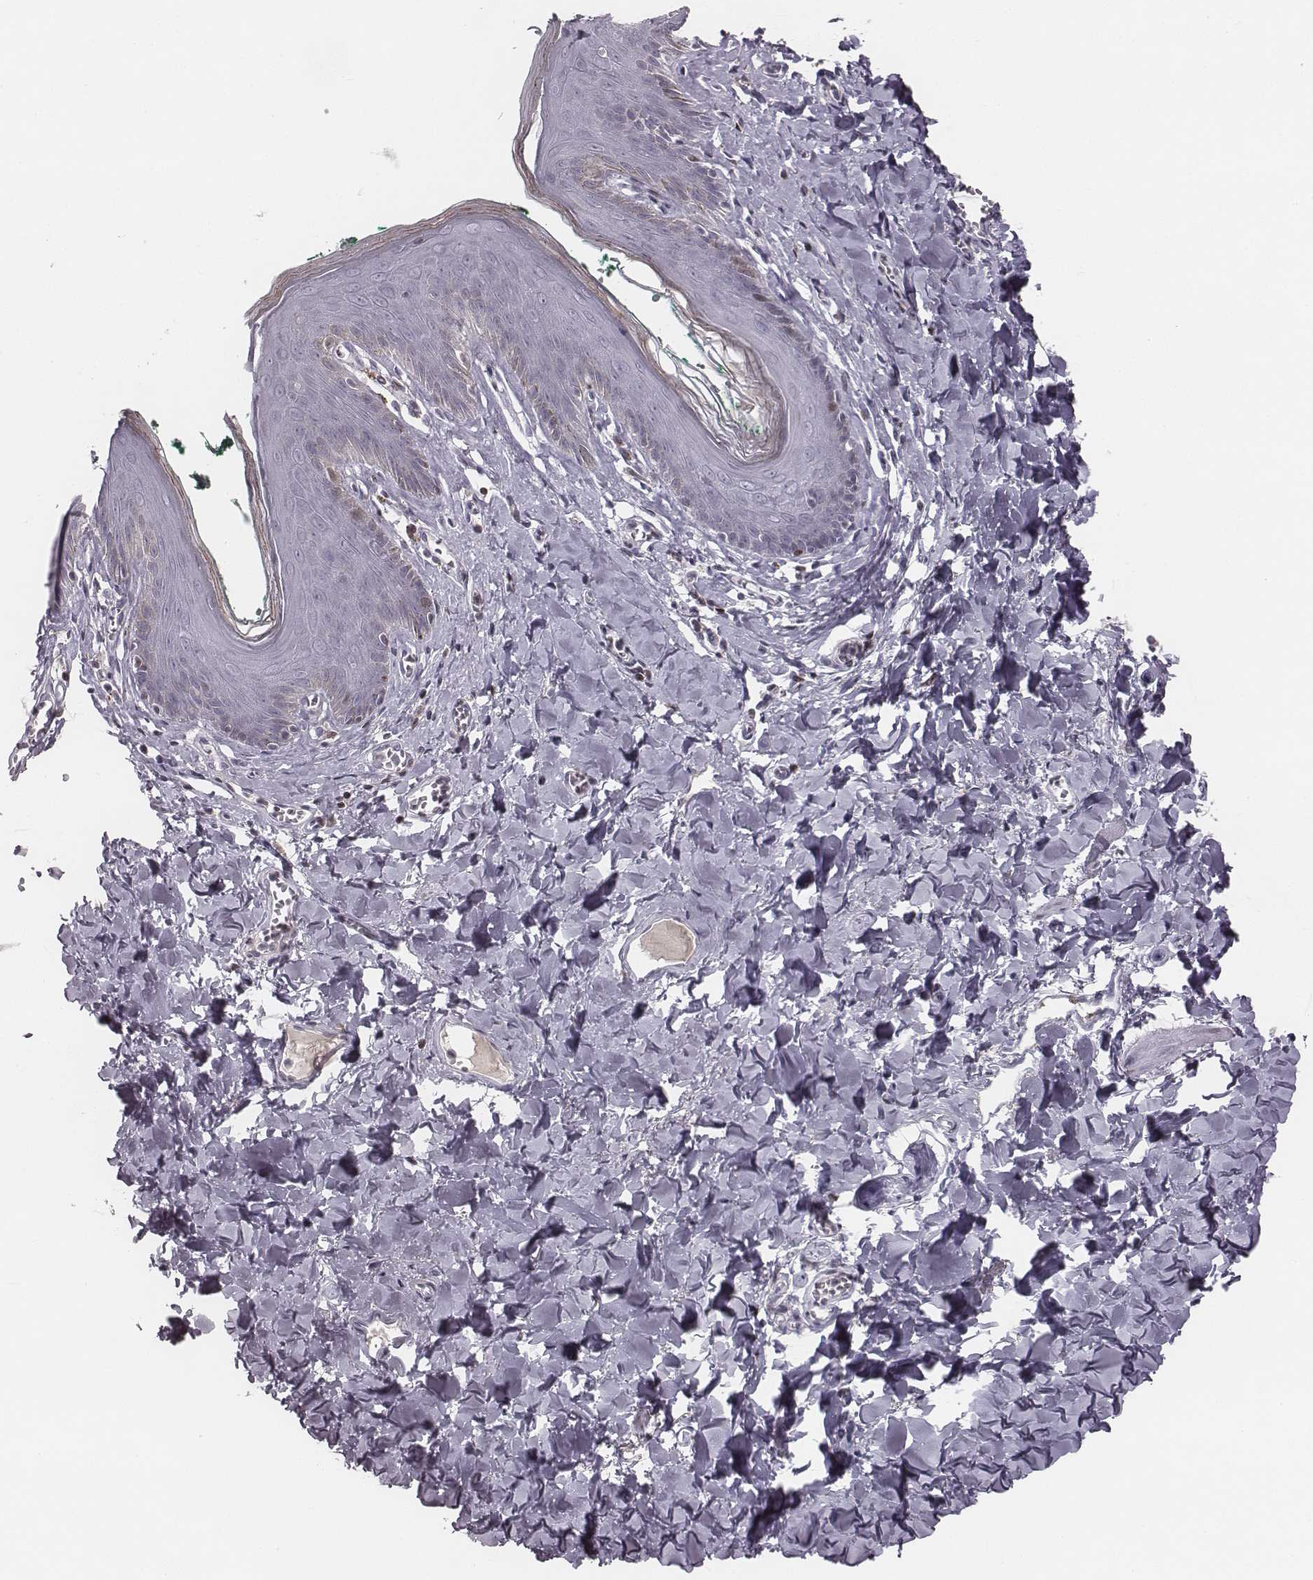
{"staining": {"intensity": "weak", "quantity": "<25%", "location": "nuclear"}, "tissue": "skin", "cell_type": "Epidermal cells", "image_type": "normal", "snomed": [{"axis": "morphology", "description": "Normal tissue, NOS"}, {"axis": "topography", "description": "Vulva"}, {"axis": "topography", "description": "Peripheral nerve tissue"}], "caption": "High magnification brightfield microscopy of unremarkable skin stained with DAB (3,3'-diaminobenzidine) (brown) and counterstained with hematoxylin (blue): epidermal cells show no significant staining.", "gene": "NDC1", "patient": {"sex": "female", "age": 66}}